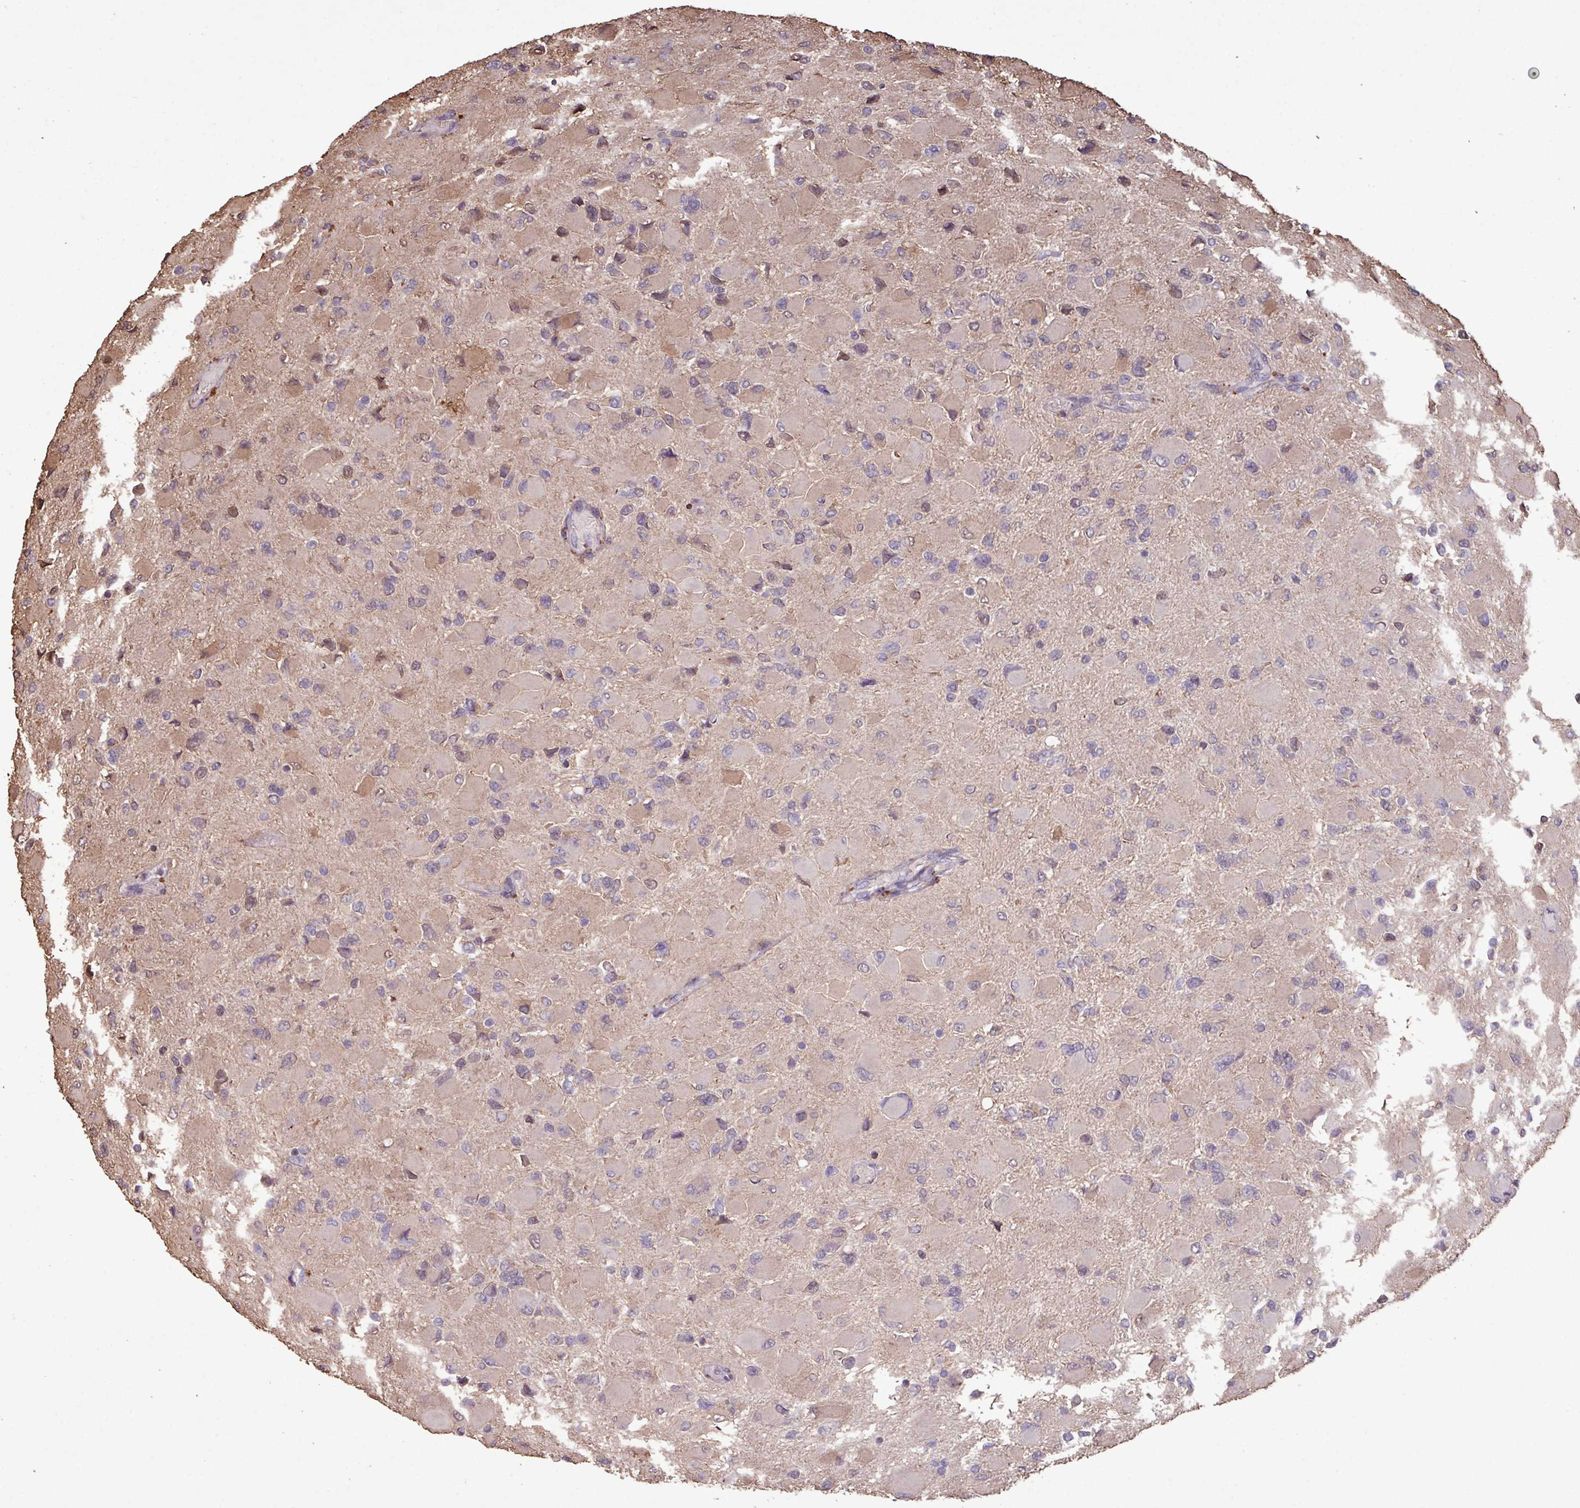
{"staining": {"intensity": "negative", "quantity": "none", "location": "none"}, "tissue": "glioma", "cell_type": "Tumor cells", "image_type": "cancer", "snomed": [{"axis": "morphology", "description": "Glioma, malignant, High grade"}, {"axis": "topography", "description": "Cerebral cortex"}], "caption": "A micrograph of malignant glioma (high-grade) stained for a protein displays no brown staining in tumor cells.", "gene": "CAMK2B", "patient": {"sex": "female", "age": 36}}